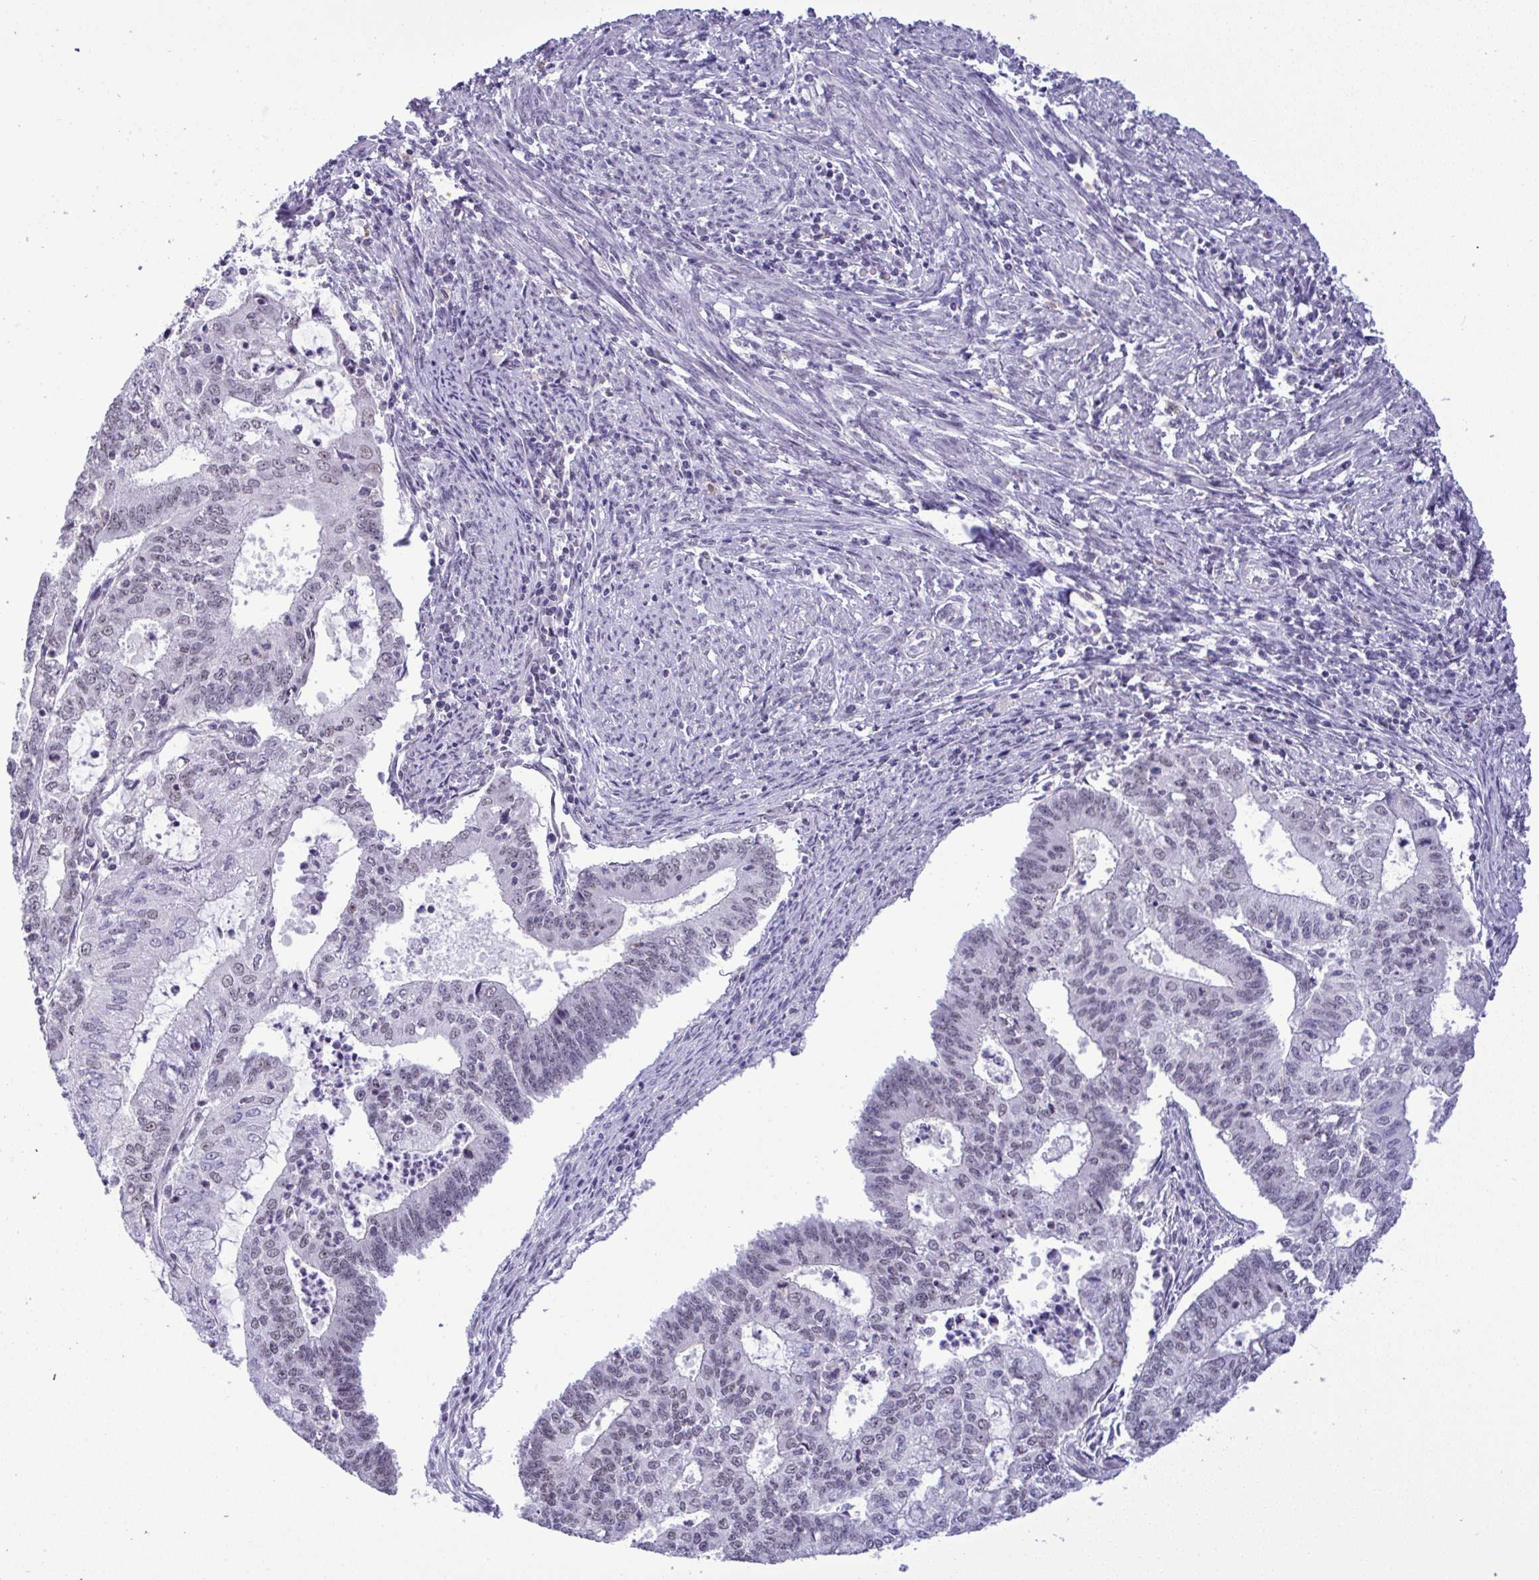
{"staining": {"intensity": "weak", "quantity": "<25%", "location": "nuclear"}, "tissue": "endometrial cancer", "cell_type": "Tumor cells", "image_type": "cancer", "snomed": [{"axis": "morphology", "description": "Adenocarcinoma, NOS"}, {"axis": "topography", "description": "Endometrium"}], "caption": "A high-resolution micrograph shows immunohistochemistry staining of endometrial cancer (adenocarcinoma), which displays no significant expression in tumor cells.", "gene": "YBX2", "patient": {"sex": "female", "age": 61}}